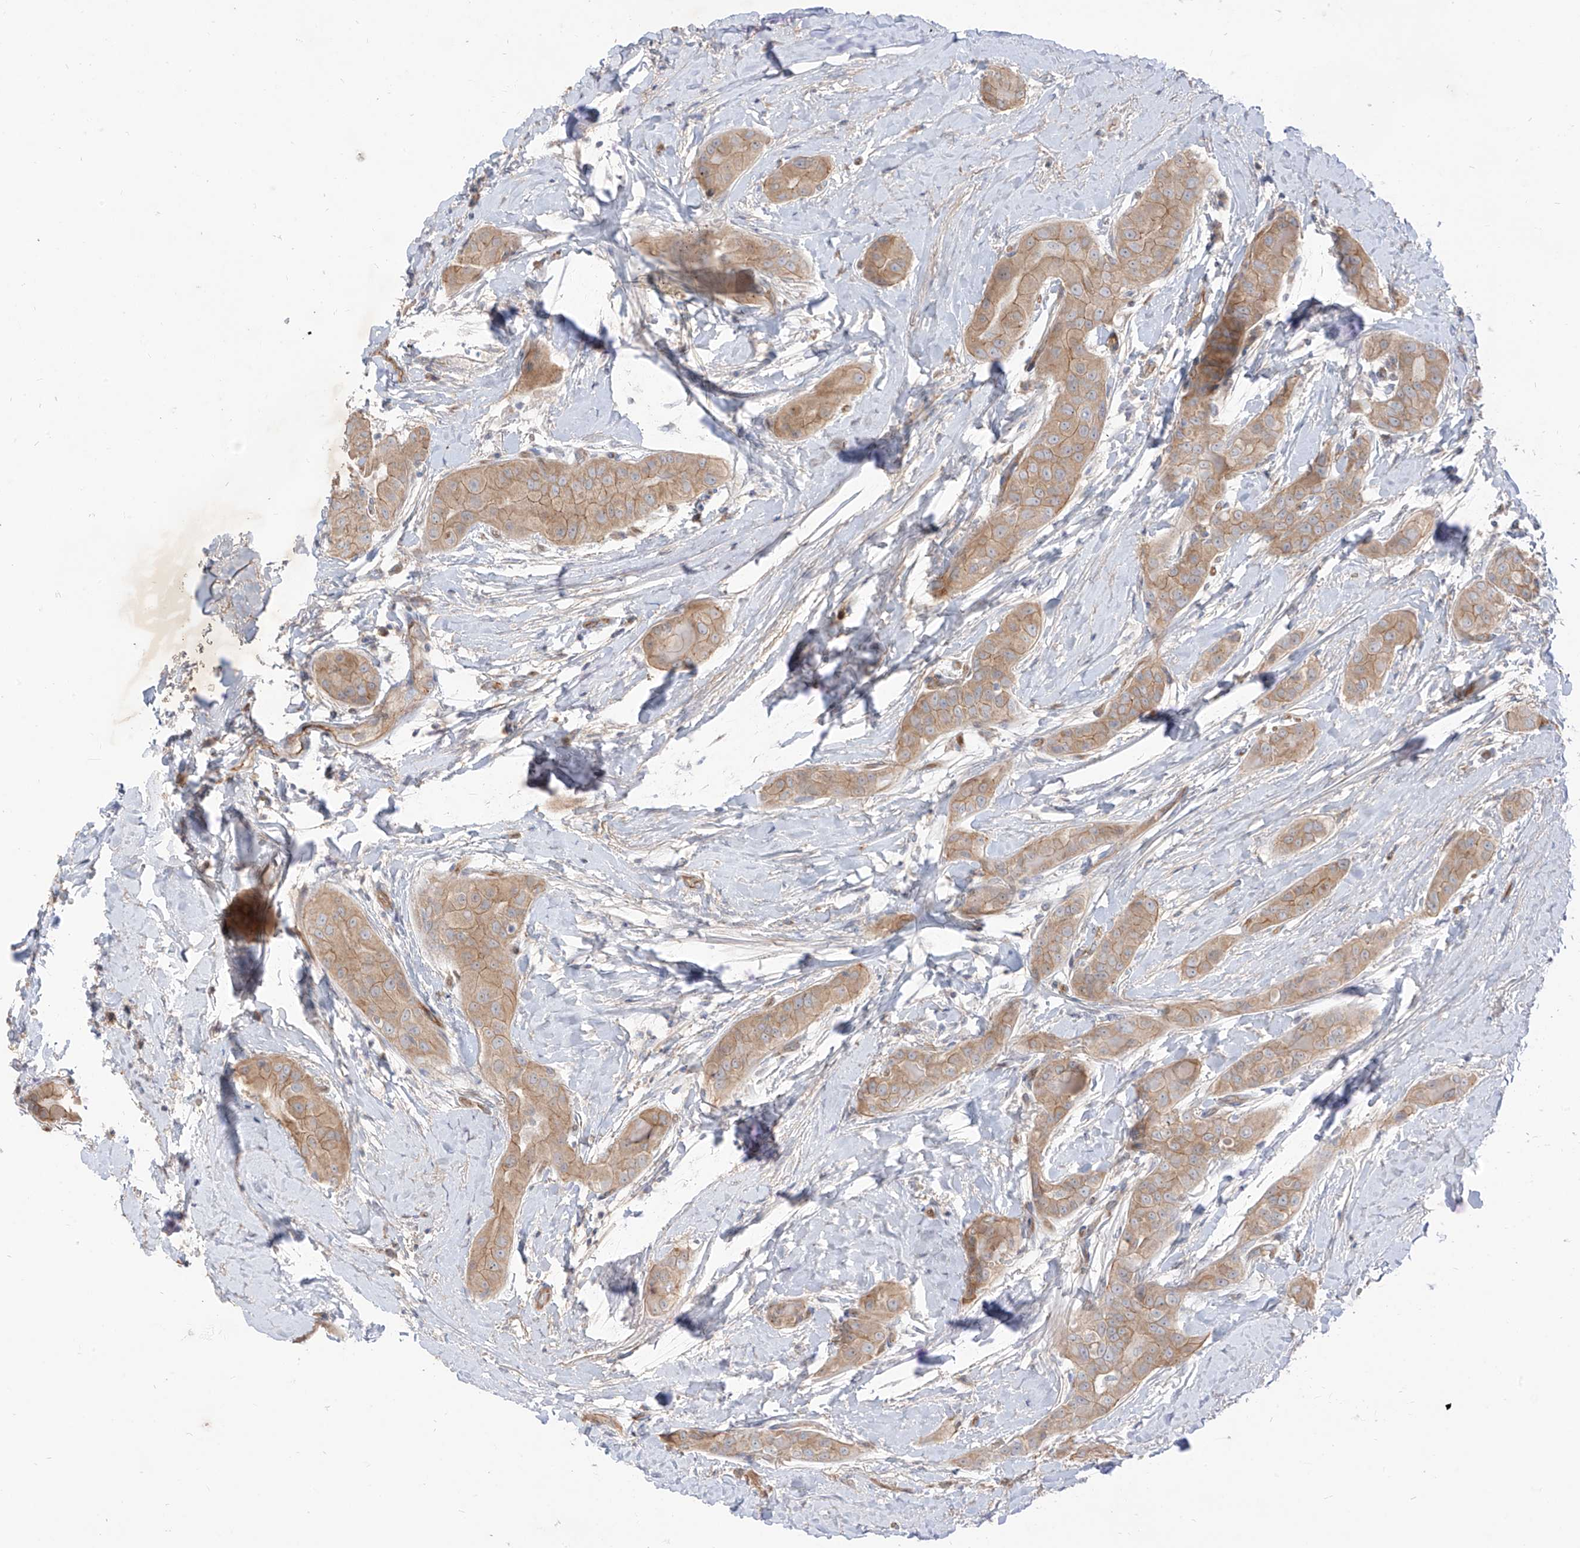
{"staining": {"intensity": "moderate", "quantity": ">75%", "location": "cytoplasmic/membranous"}, "tissue": "thyroid cancer", "cell_type": "Tumor cells", "image_type": "cancer", "snomed": [{"axis": "morphology", "description": "Papillary adenocarcinoma, NOS"}, {"axis": "topography", "description": "Thyroid gland"}], "caption": "Thyroid cancer was stained to show a protein in brown. There is medium levels of moderate cytoplasmic/membranous positivity in about >75% of tumor cells. Nuclei are stained in blue.", "gene": "EPHX4", "patient": {"sex": "male", "age": 33}}